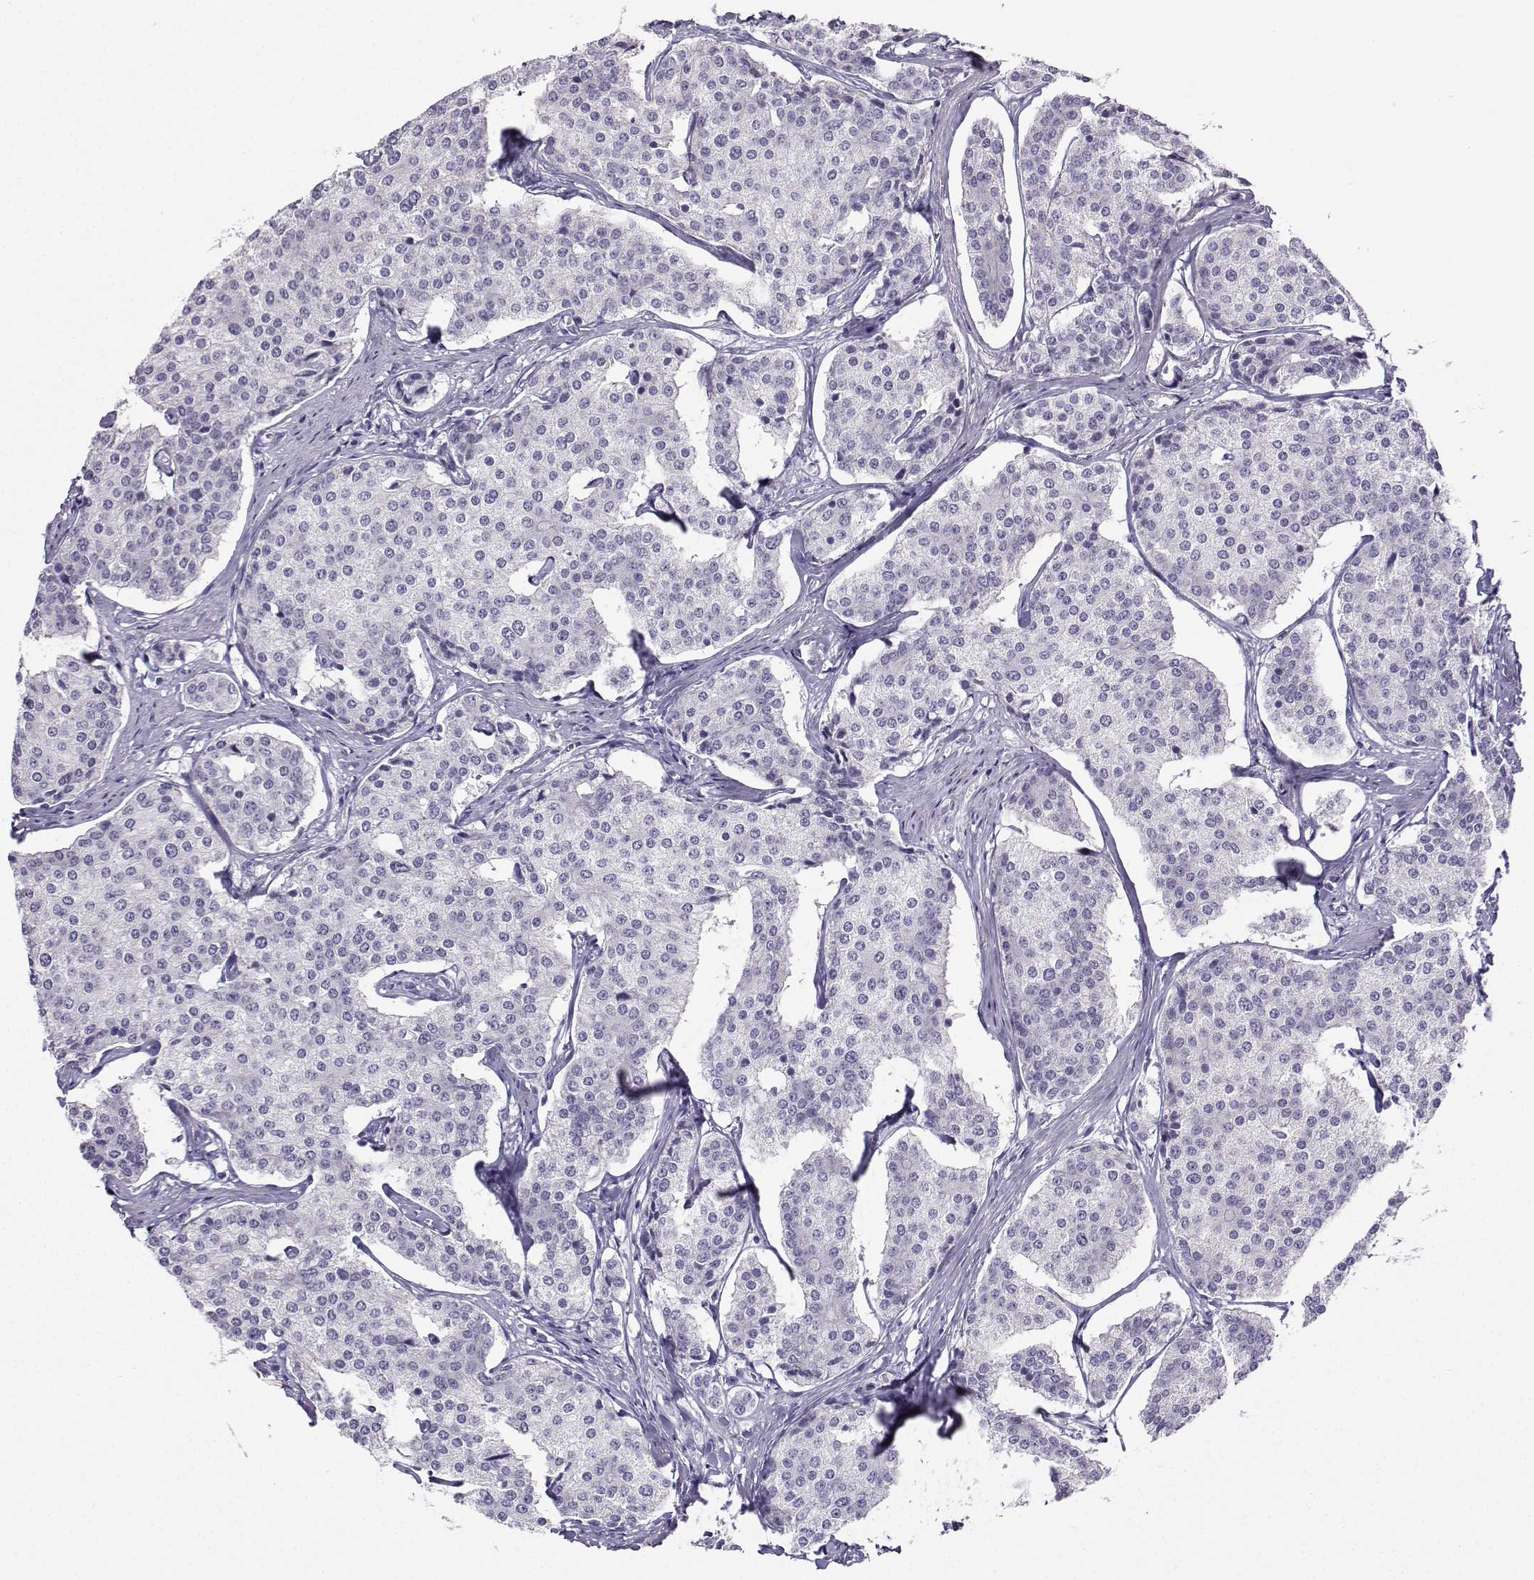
{"staining": {"intensity": "negative", "quantity": "none", "location": "none"}, "tissue": "carcinoid", "cell_type": "Tumor cells", "image_type": "cancer", "snomed": [{"axis": "morphology", "description": "Carcinoid, malignant, NOS"}, {"axis": "topography", "description": "Small intestine"}], "caption": "There is no significant expression in tumor cells of malignant carcinoid.", "gene": "FBXO24", "patient": {"sex": "female", "age": 65}}